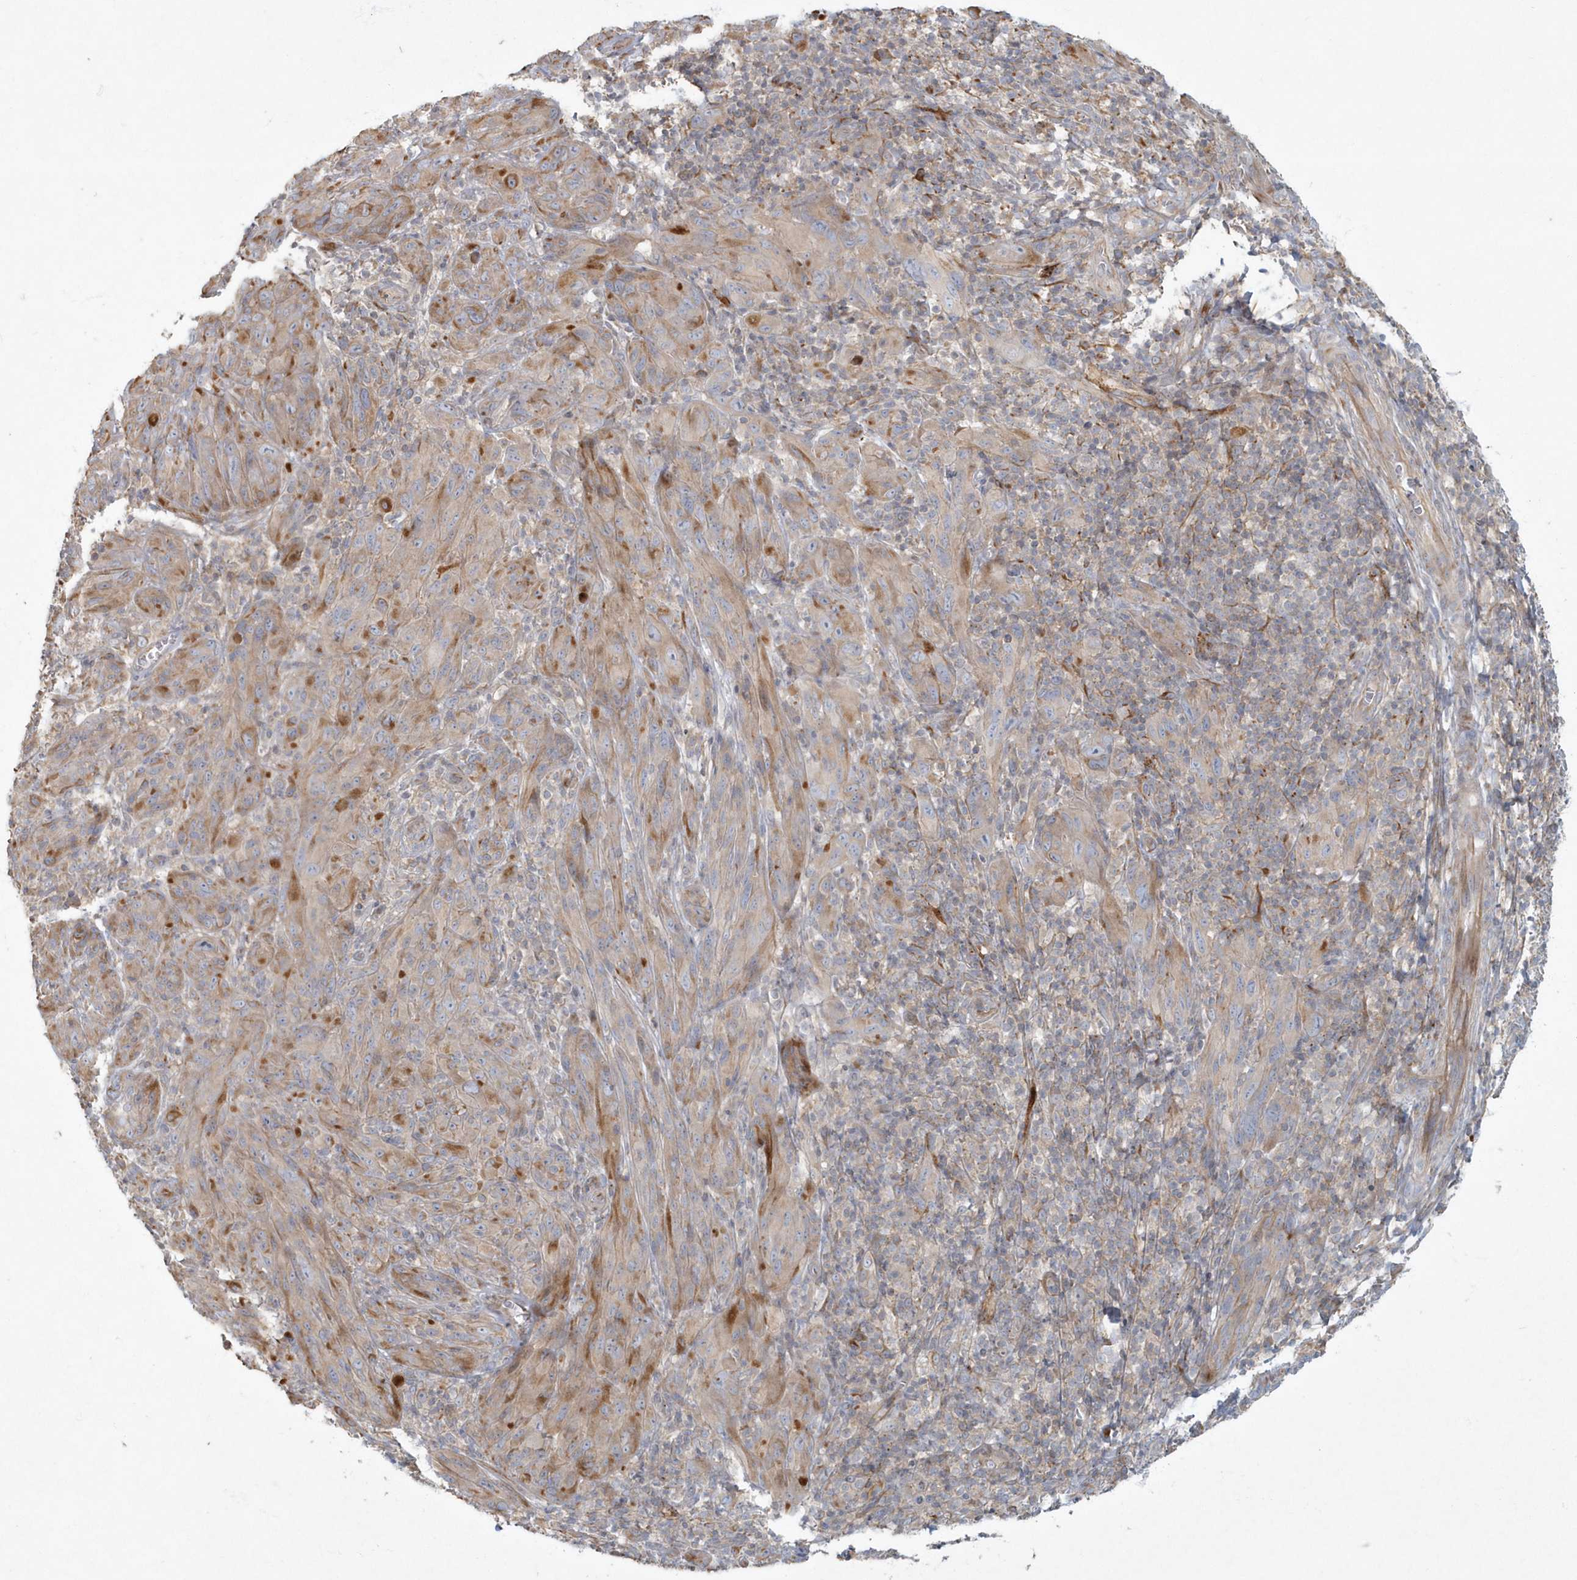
{"staining": {"intensity": "moderate", "quantity": "<25%", "location": "cytoplasmic/membranous"}, "tissue": "melanoma", "cell_type": "Tumor cells", "image_type": "cancer", "snomed": [{"axis": "morphology", "description": "Malignant melanoma, NOS"}, {"axis": "topography", "description": "Skin of head"}], "caption": "This image shows immunohistochemistry (IHC) staining of human melanoma, with low moderate cytoplasmic/membranous positivity in approximately <25% of tumor cells.", "gene": "ARHGEF38", "patient": {"sex": "male", "age": 96}}